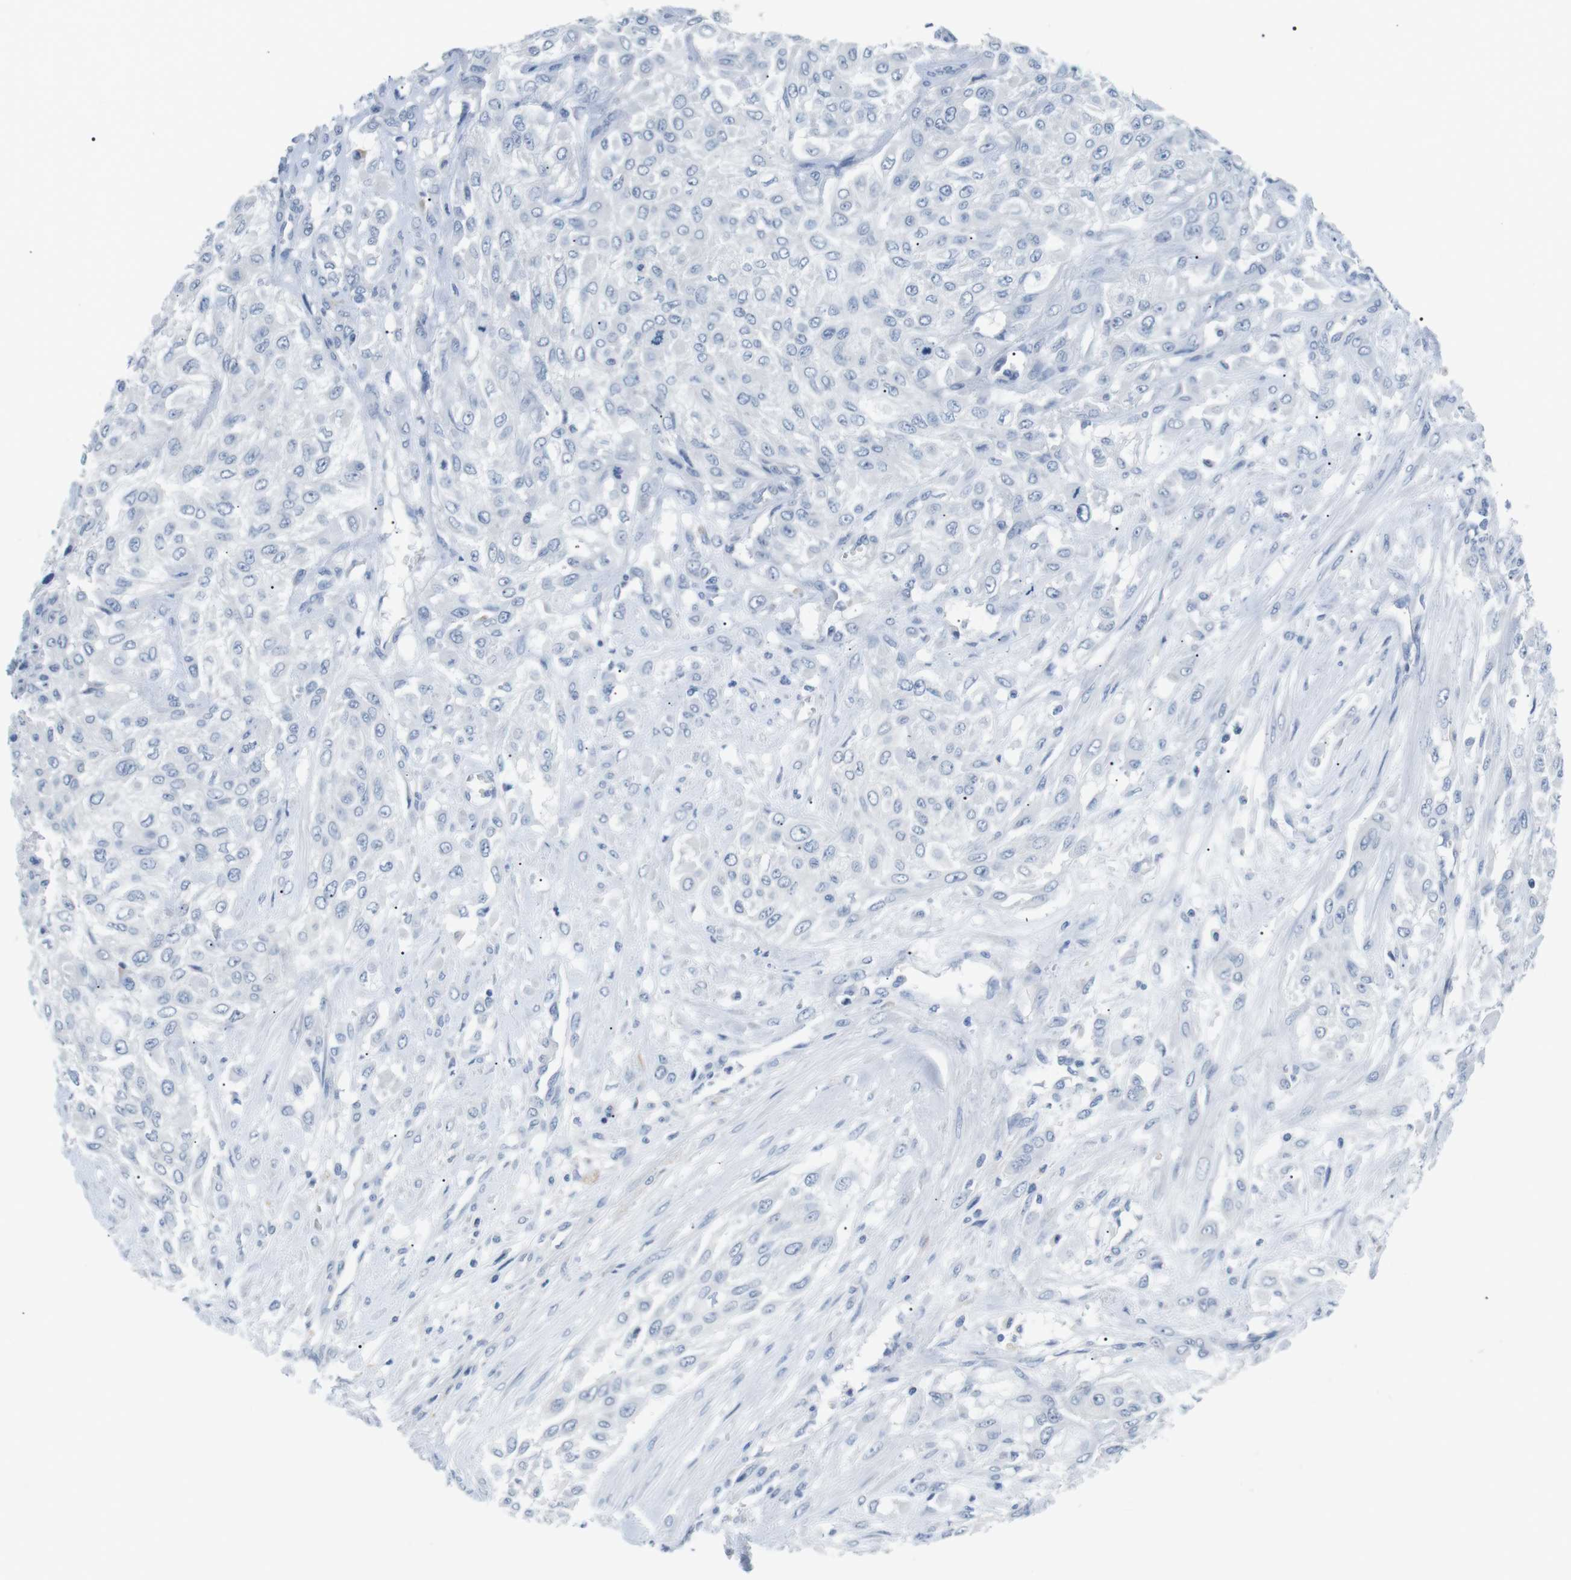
{"staining": {"intensity": "negative", "quantity": "none", "location": "none"}, "tissue": "urothelial cancer", "cell_type": "Tumor cells", "image_type": "cancer", "snomed": [{"axis": "morphology", "description": "Urothelial carcinoma, High grade"}, {"axis": "topography", "description": "Urinary bladder"}], "caption": "A high-resolution image shows IHC staining of urothelial carcinoma (high-grade), which exhibits no significant positivity in tumor cells. Brightfield microscopy of IHC stained with DAB (brown) and hematoxylin (blue), captured at high magnification.", "gene": "FCGRT", "patient": {"sex": "male", "age": 57}}